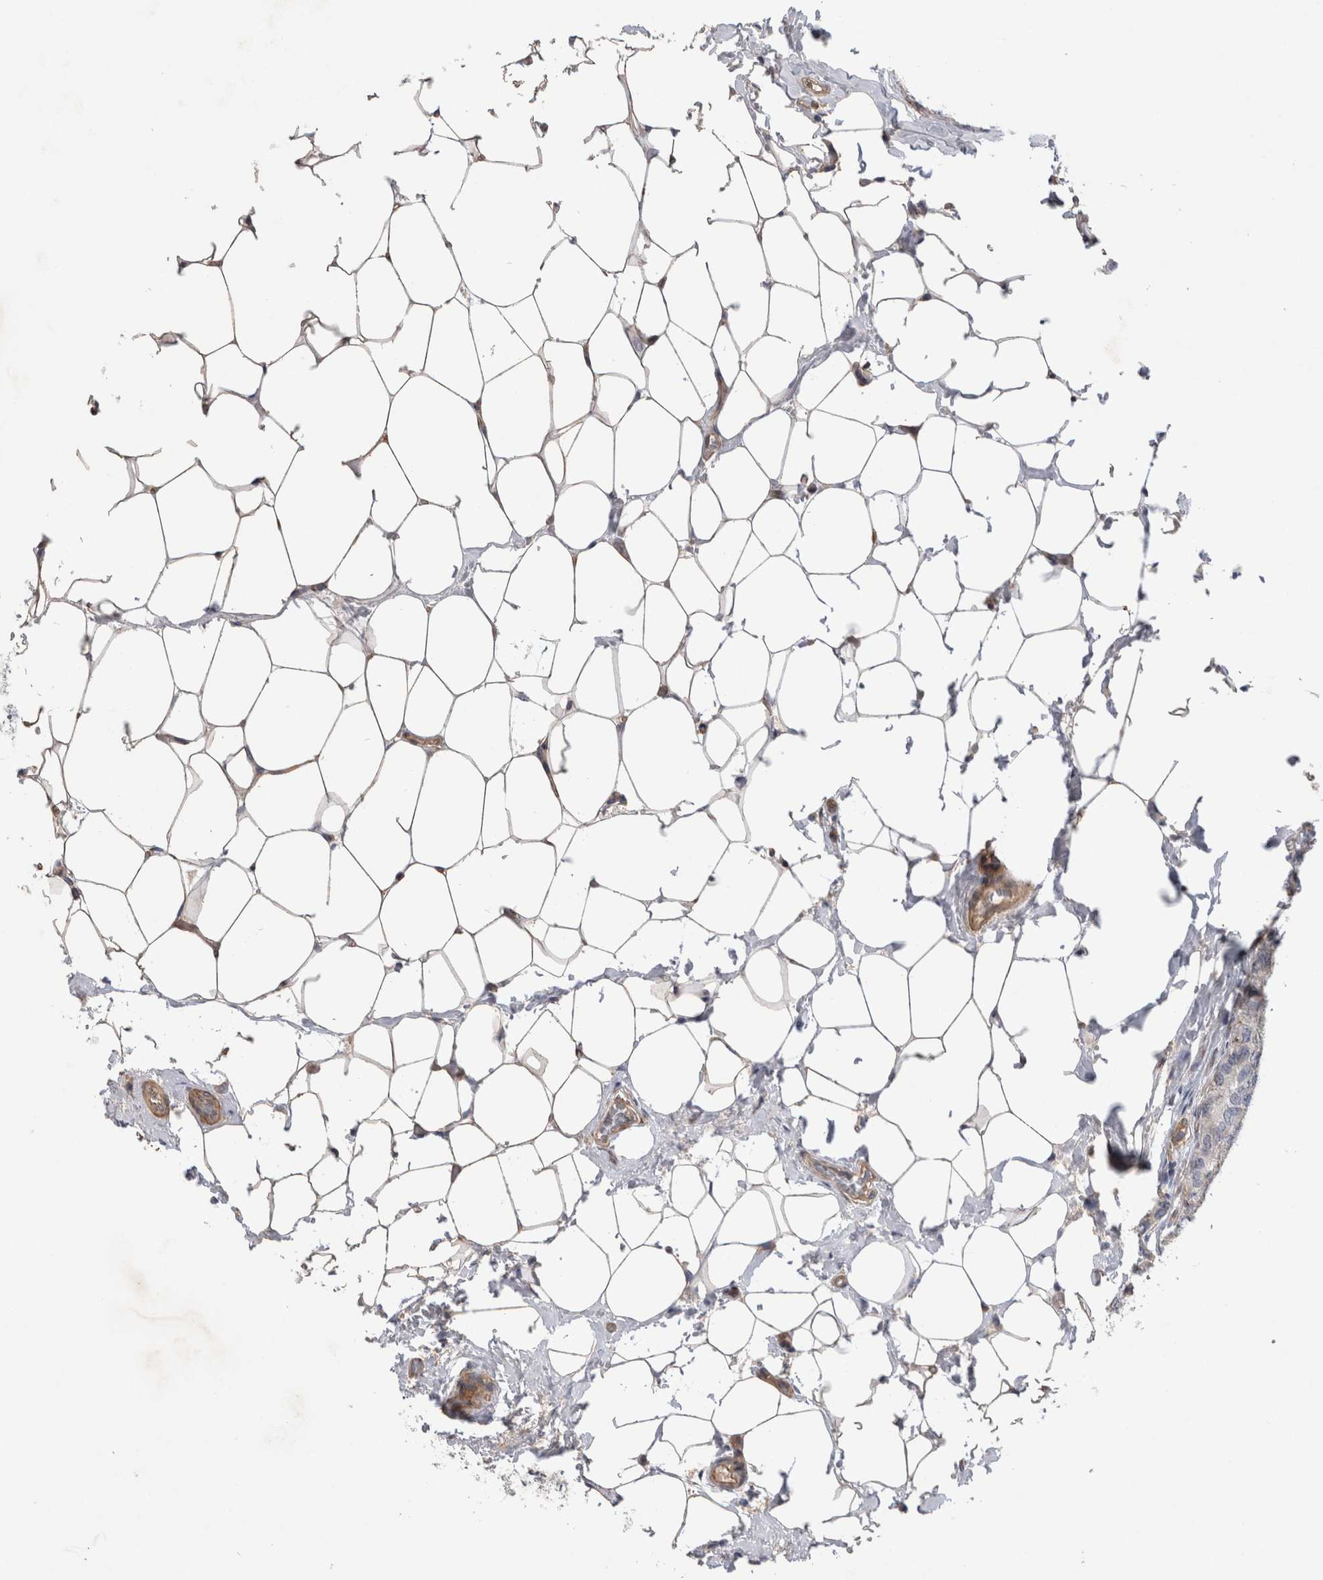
{"staining": {"intensity": "negative", "quantity": "none", "location": "none"}, "tissue": "breast cancer", "cell_type": "Tumor cells", "image_type": "cancer", "snomed": [{"axis": "morphology", "description": "Normal tissue, NOS"}, {"axis": "morphology", "description": "Duct carcinoma"}, {"axis": "topography", "description": "Breast"}], "caption": "This is an IHC micrograph of human breast intraductal carcinoma. There is no staining in tumor cells.", "gene": "ANKFY1", "patient": {"sex": "female", "age": 43}}